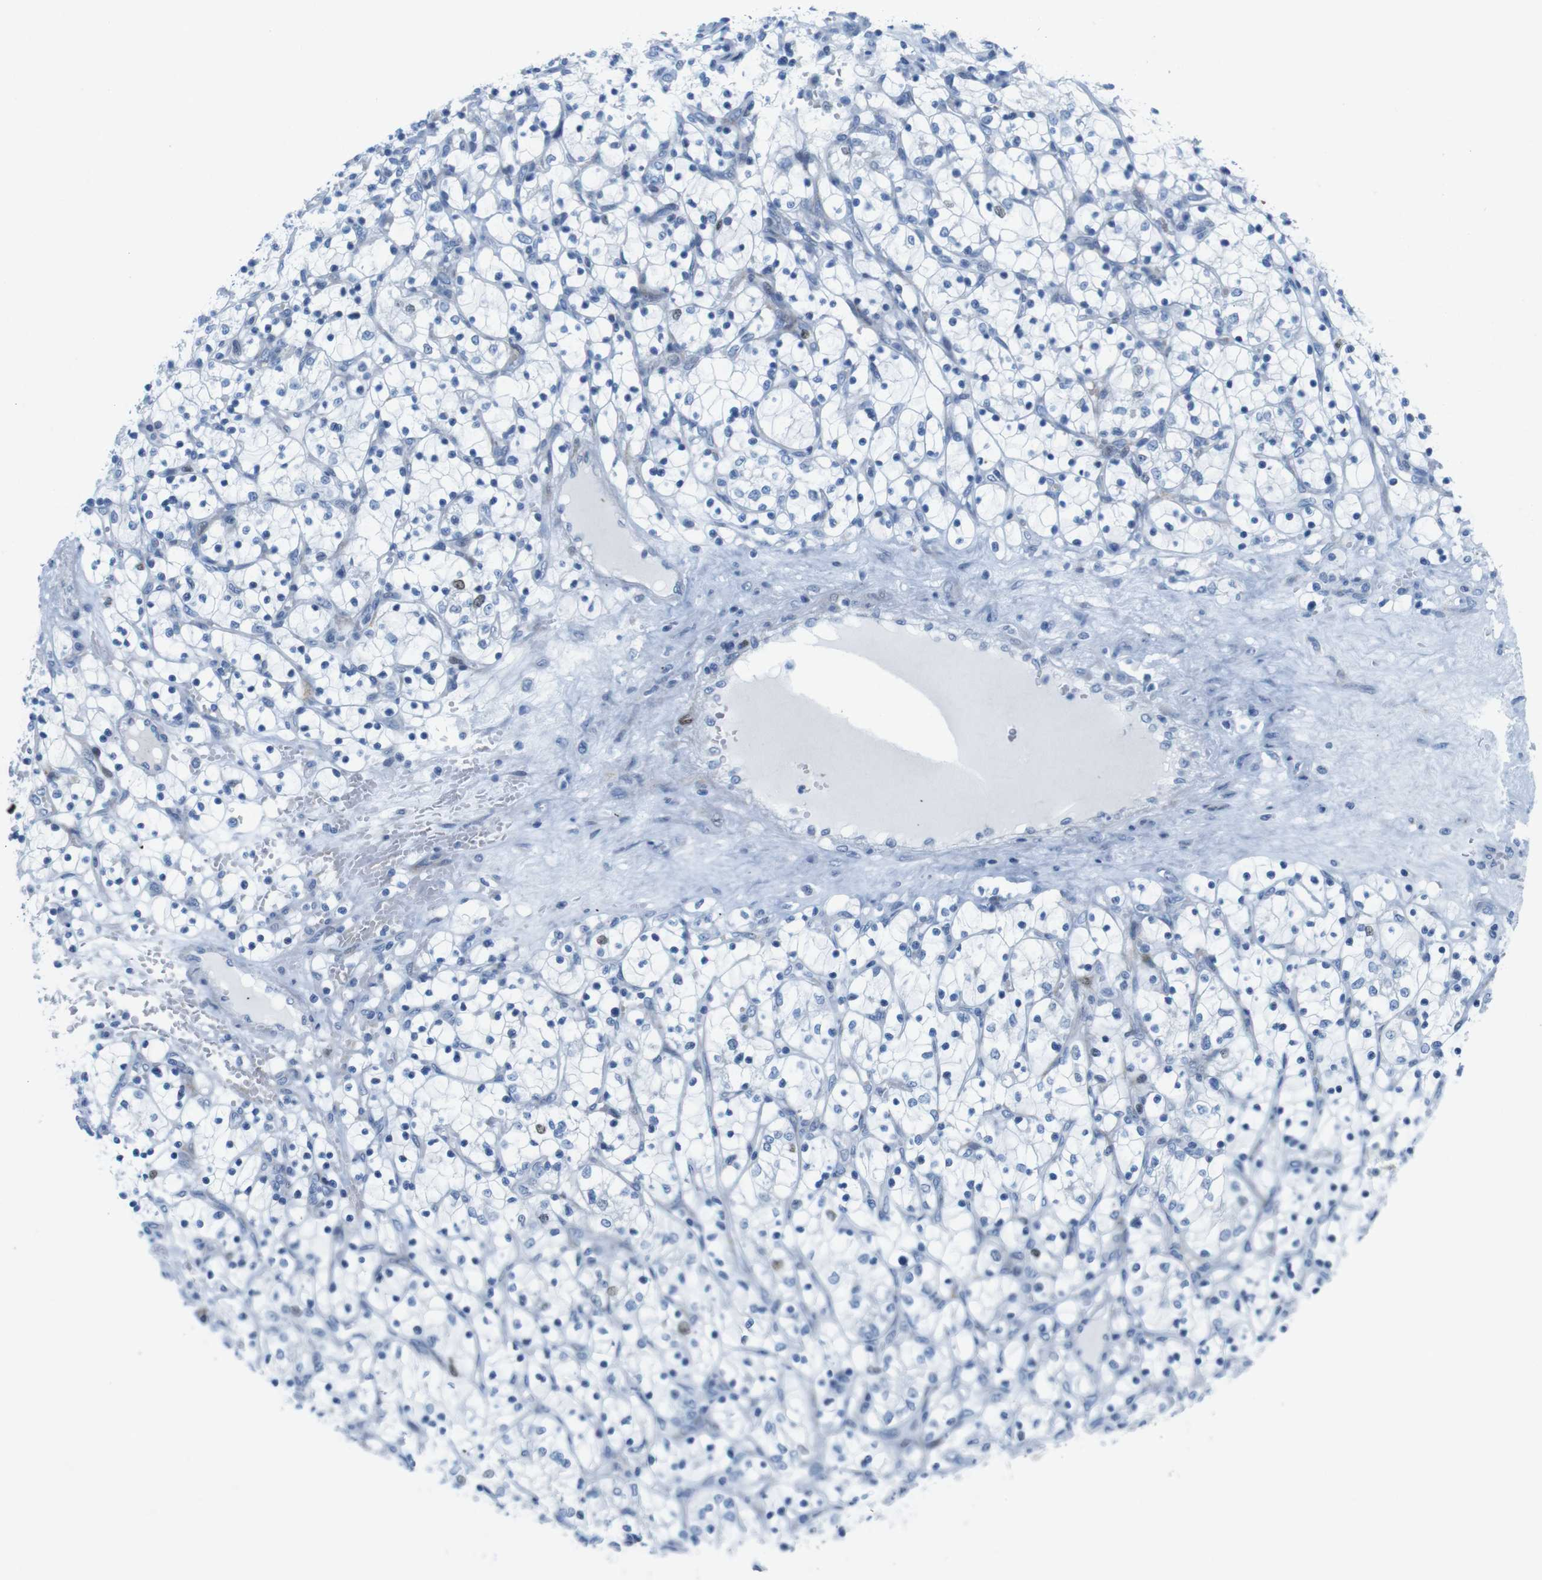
{"staining": {"intensity": "weak", "quantity": "<25%", "location": "nuclear"}, "tissue": "renal cancer", "cell_type": "Tumor cells", "image_type": "cancer", "snomed": [{"axis": "morphology", "description": "Adenocarcinoma, NOS"}, {"axis": "topography", "description": "Kidney"}], "caption": "DAB immunohistochemical staining of adenocarcinoma (renal) exhibits no significant expression in tumor cells.", "gene": "CHAF1A", "patient": {"sex": "female", "age": 69}}